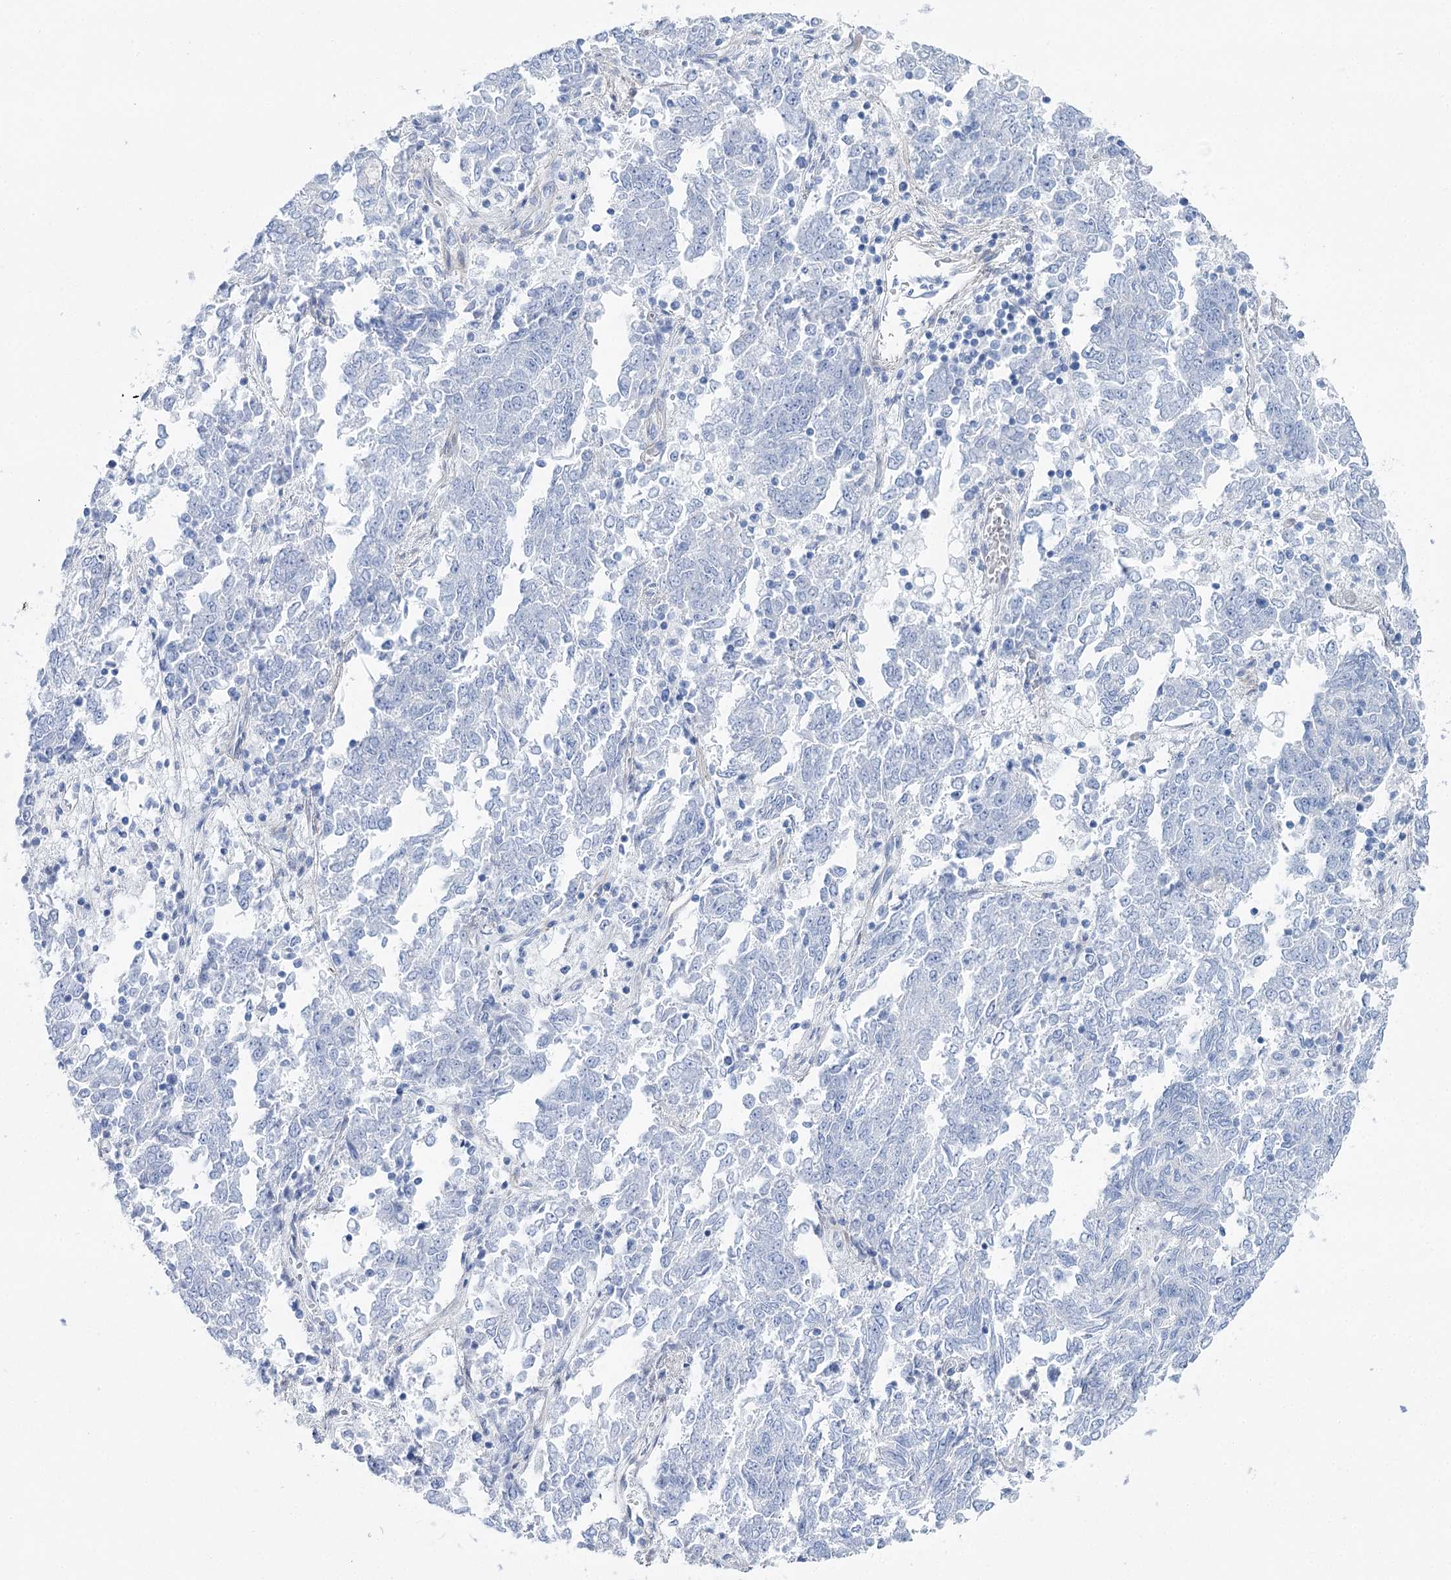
{"staining": {"intensity": "negative", "quantity": "none", "location": "none"}, "tissue": "endometrial cancer", "cell_type": "Tumor cells", "image_type": "cancer", "snomed": [{"axis": "morphology", "description": "Adenocarcinoma, NOS"}, {"axis": "topography", "description": "Endometrium"}], "caption": "A histopathology image of human endometrial adenocarcinoma is negative for staining in tumor cells.", "gene": "ANKRD23", "patient": {"sex": "female", "age": 80}}